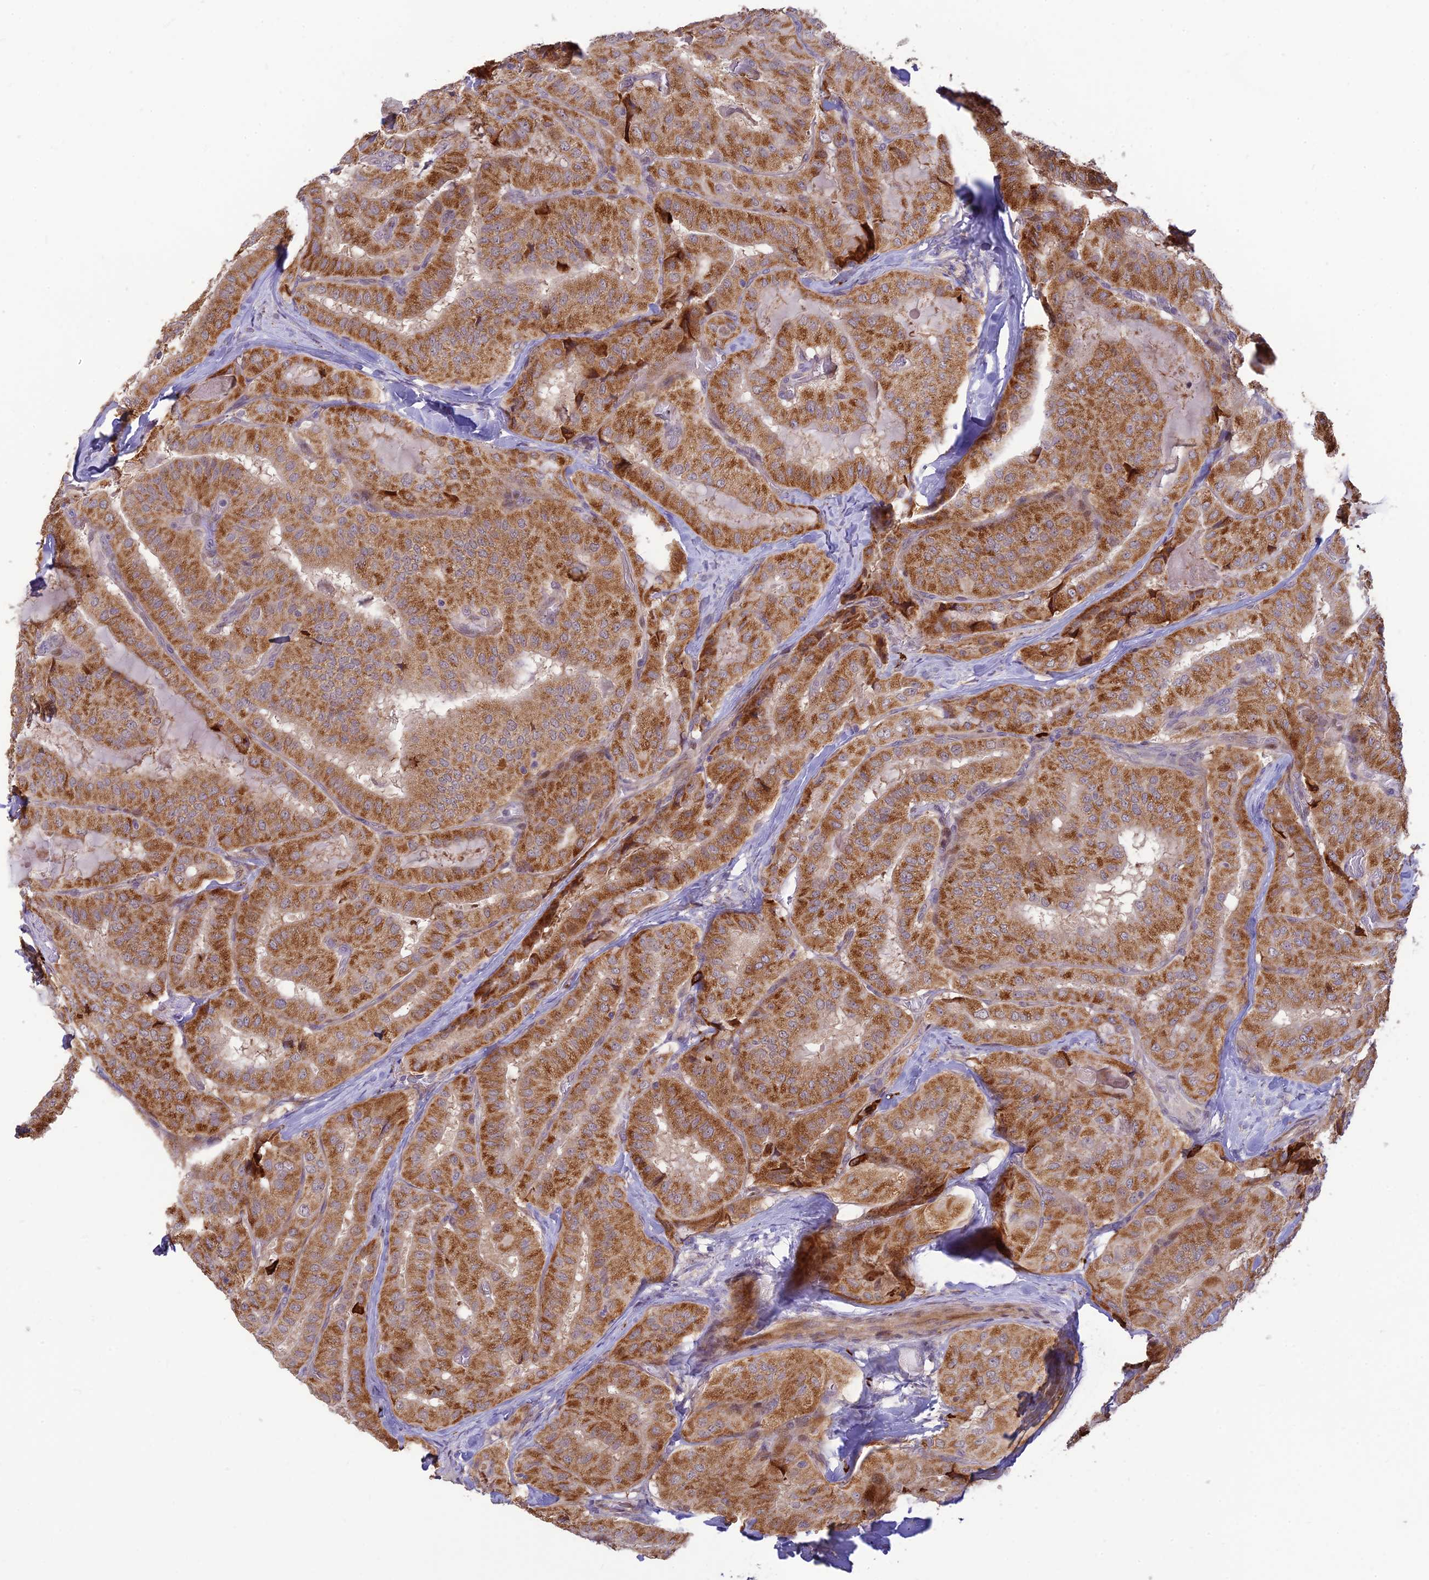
{"staining": {"intensity": "strong", "quantity": ">75%", "location": "cytoplasmic/membranous"}, "tissue": "thyroid cancer", "cell_type": "Tumor cells", "image_type": "cancer", "snomed": [{"axis": "morphology", "description": "Normal tissue, NOS"}, {"axis": "morphology", "description": "Papillary adenocarcinoma, NOS"}, {"axis": "topography", "description": "Thyroid gland"}], "caption": "Thyroid cancer was stained to show a protein in brown. There is high levels of strong cytoplasmic/membranous expression in about >75% of tumor cells.", "gene": "ASPDH", "patient": {"sex": "female", "age": 59}}